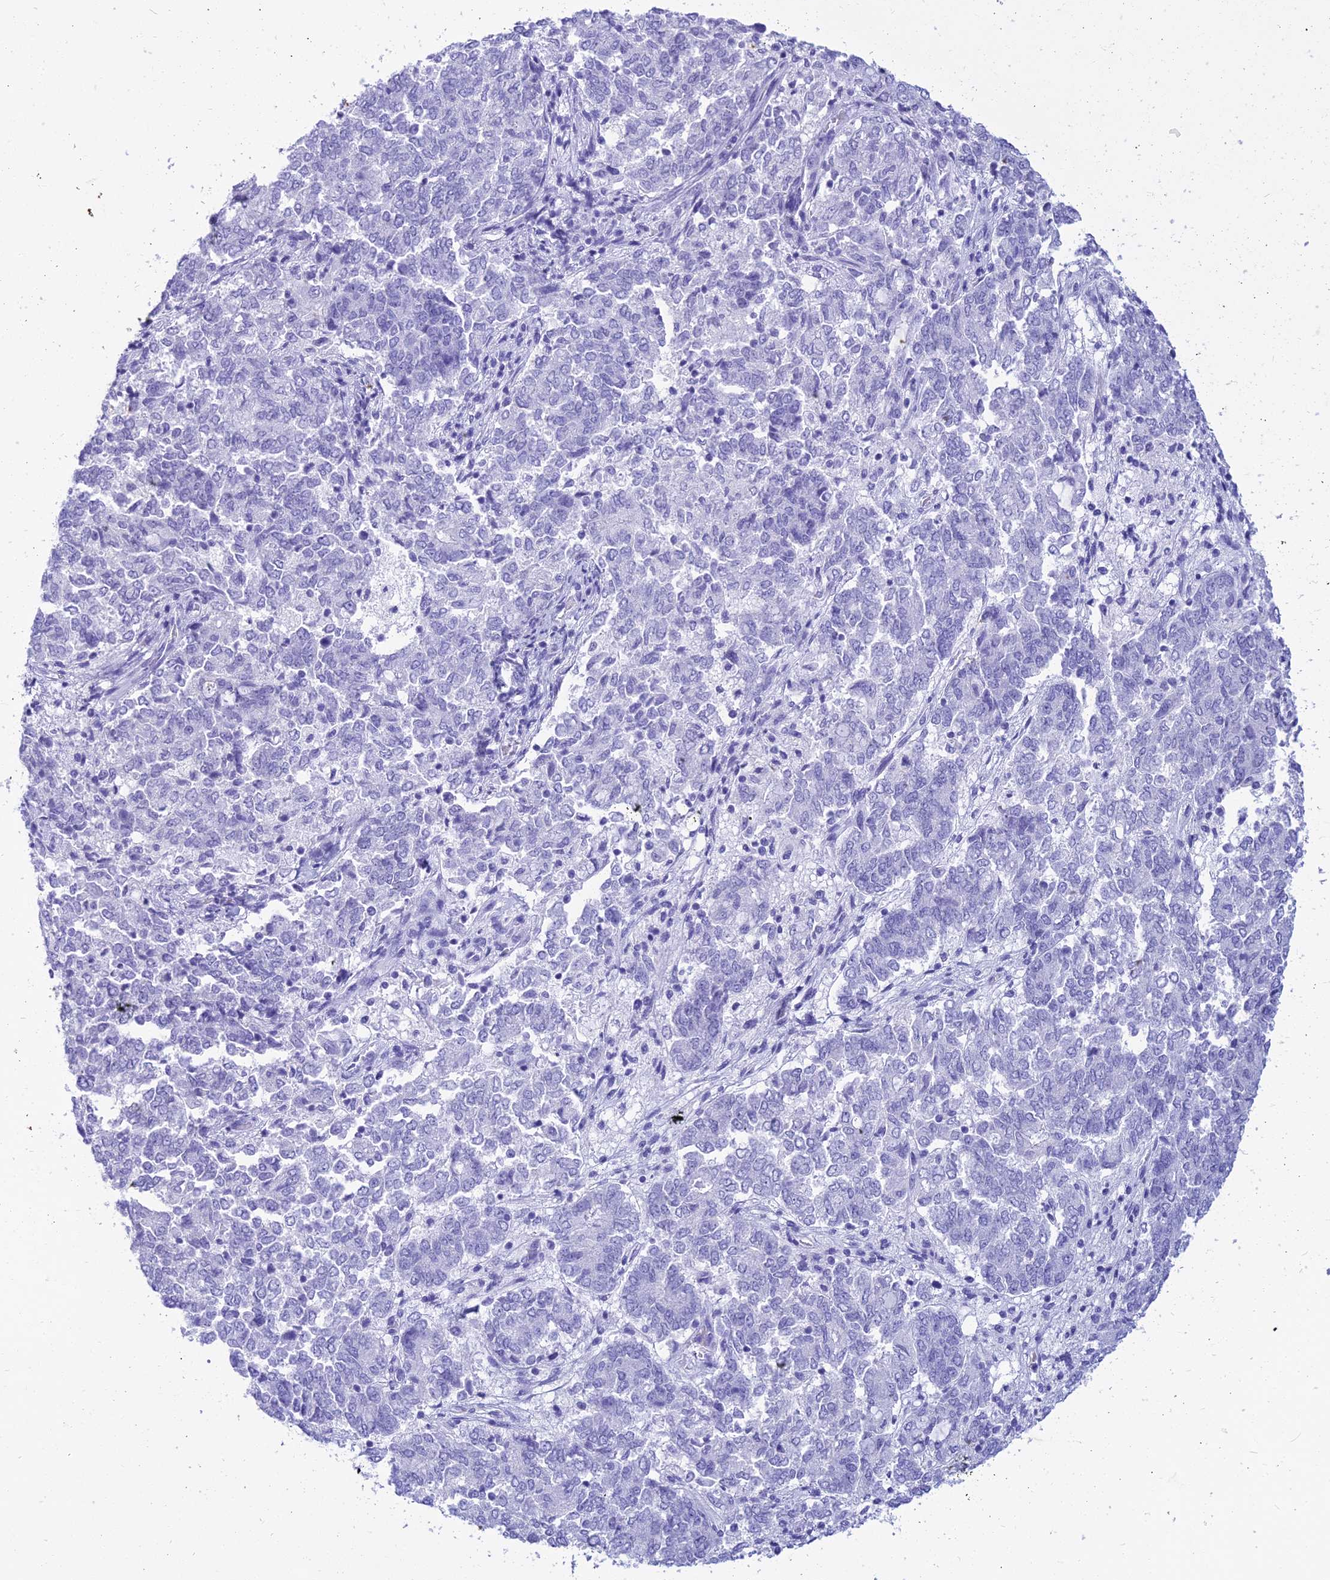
{"staining": {"intensity": "negative", "quantity": "none", "location": "none"}, "tissue": "endometrial cancer", "cell_type": "Tumor cells", "image_type": "cancer", "snomed": [{"axis": "morphology", "description": "Adenocarcinoma, NOS"}, {"axis": "topography", "description": "Endometrium"}], "caption": "Immunohistochemistry micrograph of human endometrial adenocarcinoma stained for a protein (brown), which displays no positivity in tumor cells.", "gene": "ZNF442", "patient": {"sex": "female", "age": 80}}